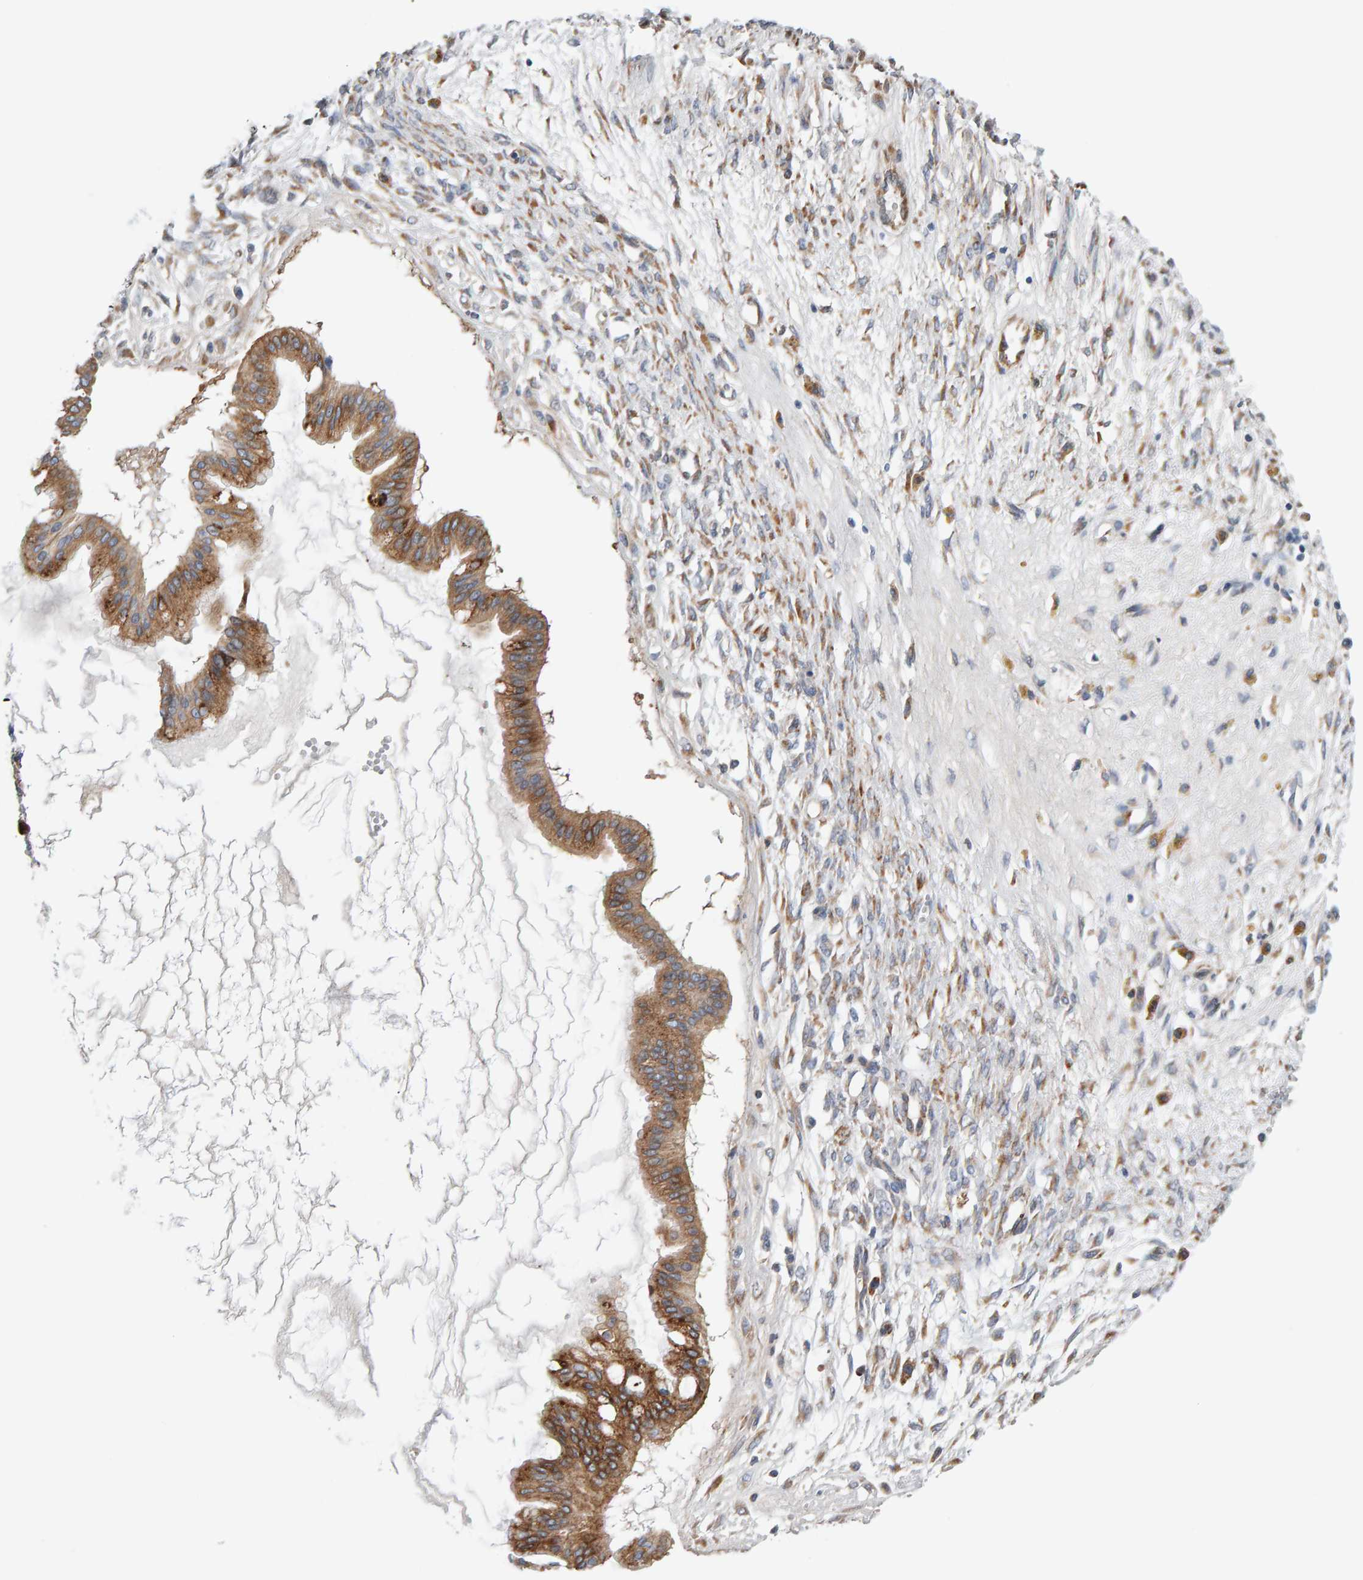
{"staining": {"intensity": "strong", "quantity": ">75%", "location": "cytoplasmic/membranous"}, "tissue": "ovarian cancer", "cell_type": "Tumor cells", "image_type": "cancer", "snomed": [{"axis": "morphology", "description": "Cystadenocarcinoma, mucinous, NOS"}, {"axis": "topography", "description": "Ovary"}], "caption": "The immunohistochemical stain shows strong cytoplasmic/membranous expression in tumor cells of ovarian cancer (mucinous cystadenocarcinoma) tissue. The protein is shown in brown color, while the nuclei are stained blue.", "gene": "ENGASE", "patient": {"sex": "female", "age": 73}}